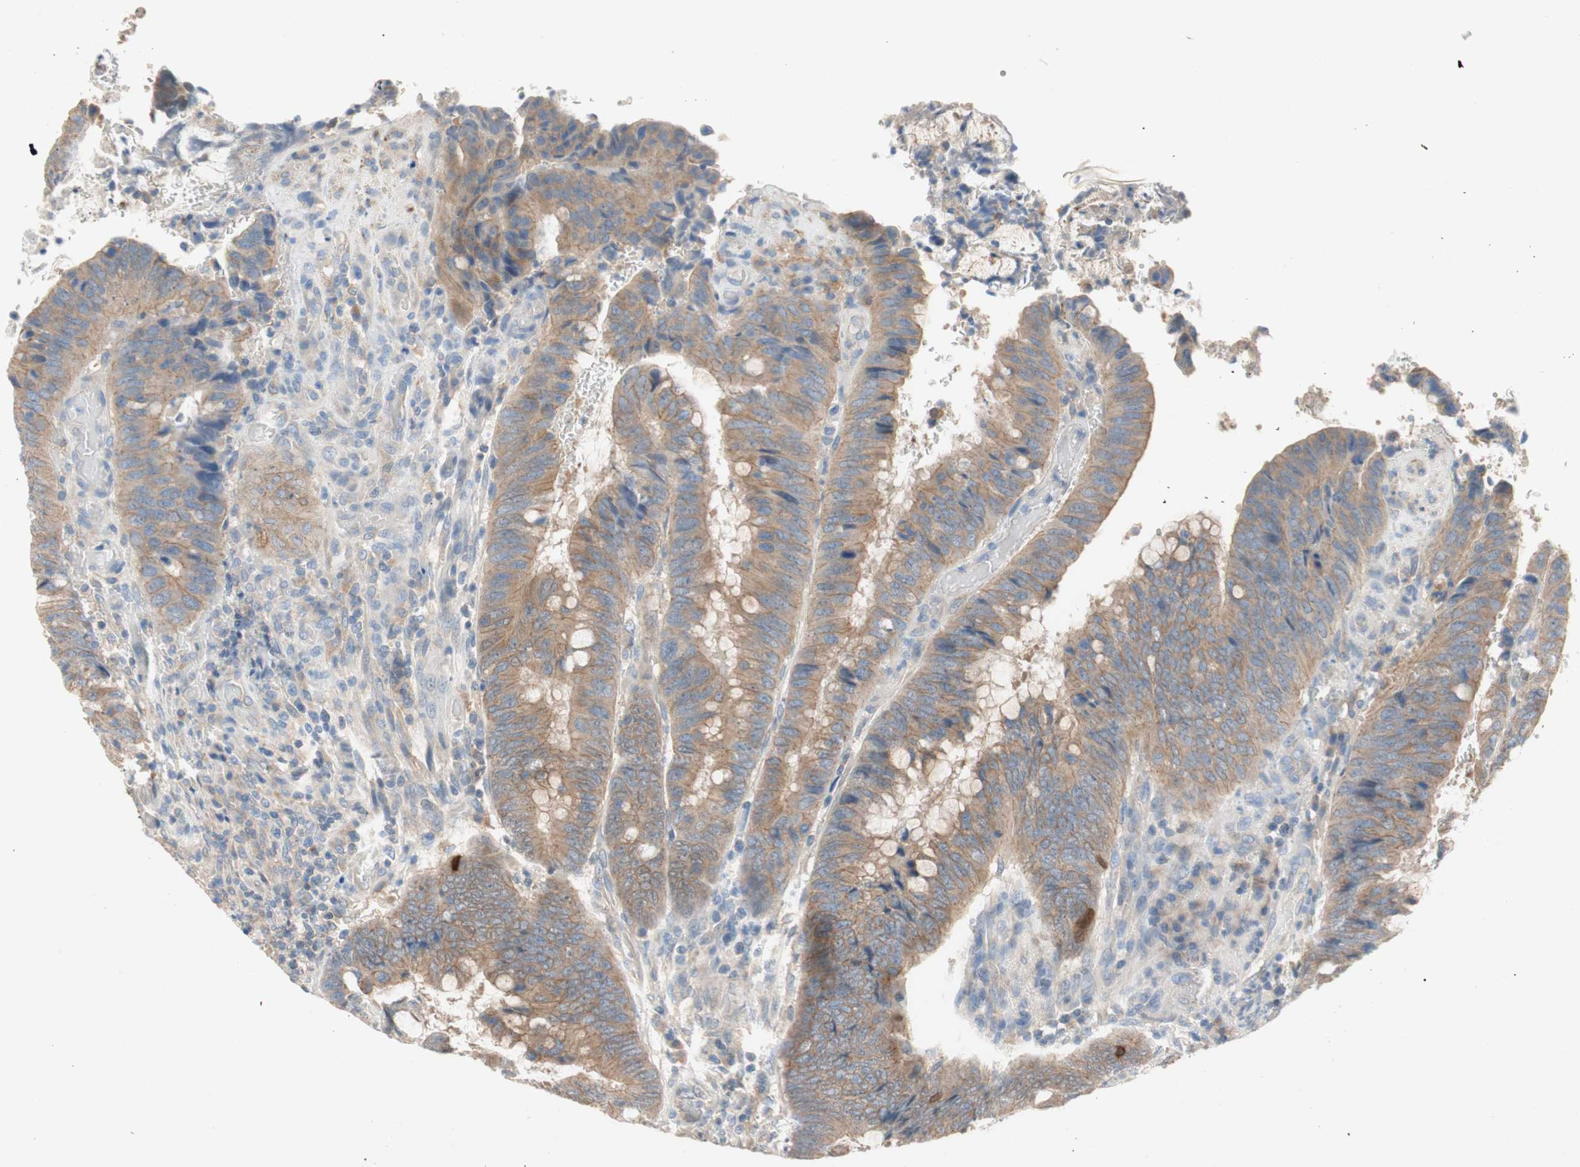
{"staining": {"intensity": "weak", "quantity": "25%-75%", "location": "cytoplasmic/membranous"}, "tissue": "colorectal cancer", "cell_type": "Tumor cells", "image_type": "cancer", "snomed": [{"axis": "morphology", "description": "Normal tissue, NOS"}, {"axis": "morphology", "description": "Adenocarcinoma, NOS"}, {"axis": "topography", "description": "Rectum"}, {"axis": "topography", "description": "Peripheral nerve tissue"}], "caption": "About 25%-75% of tumor cells in human colorectal cancer (adenocarcinoma) demonstrate weak cytoplasmic/membranous protein positivity as visualized by brown immunohistochemical staining.", "gene": "GLUL", "patient": {"sex": "male", "age": 92}}